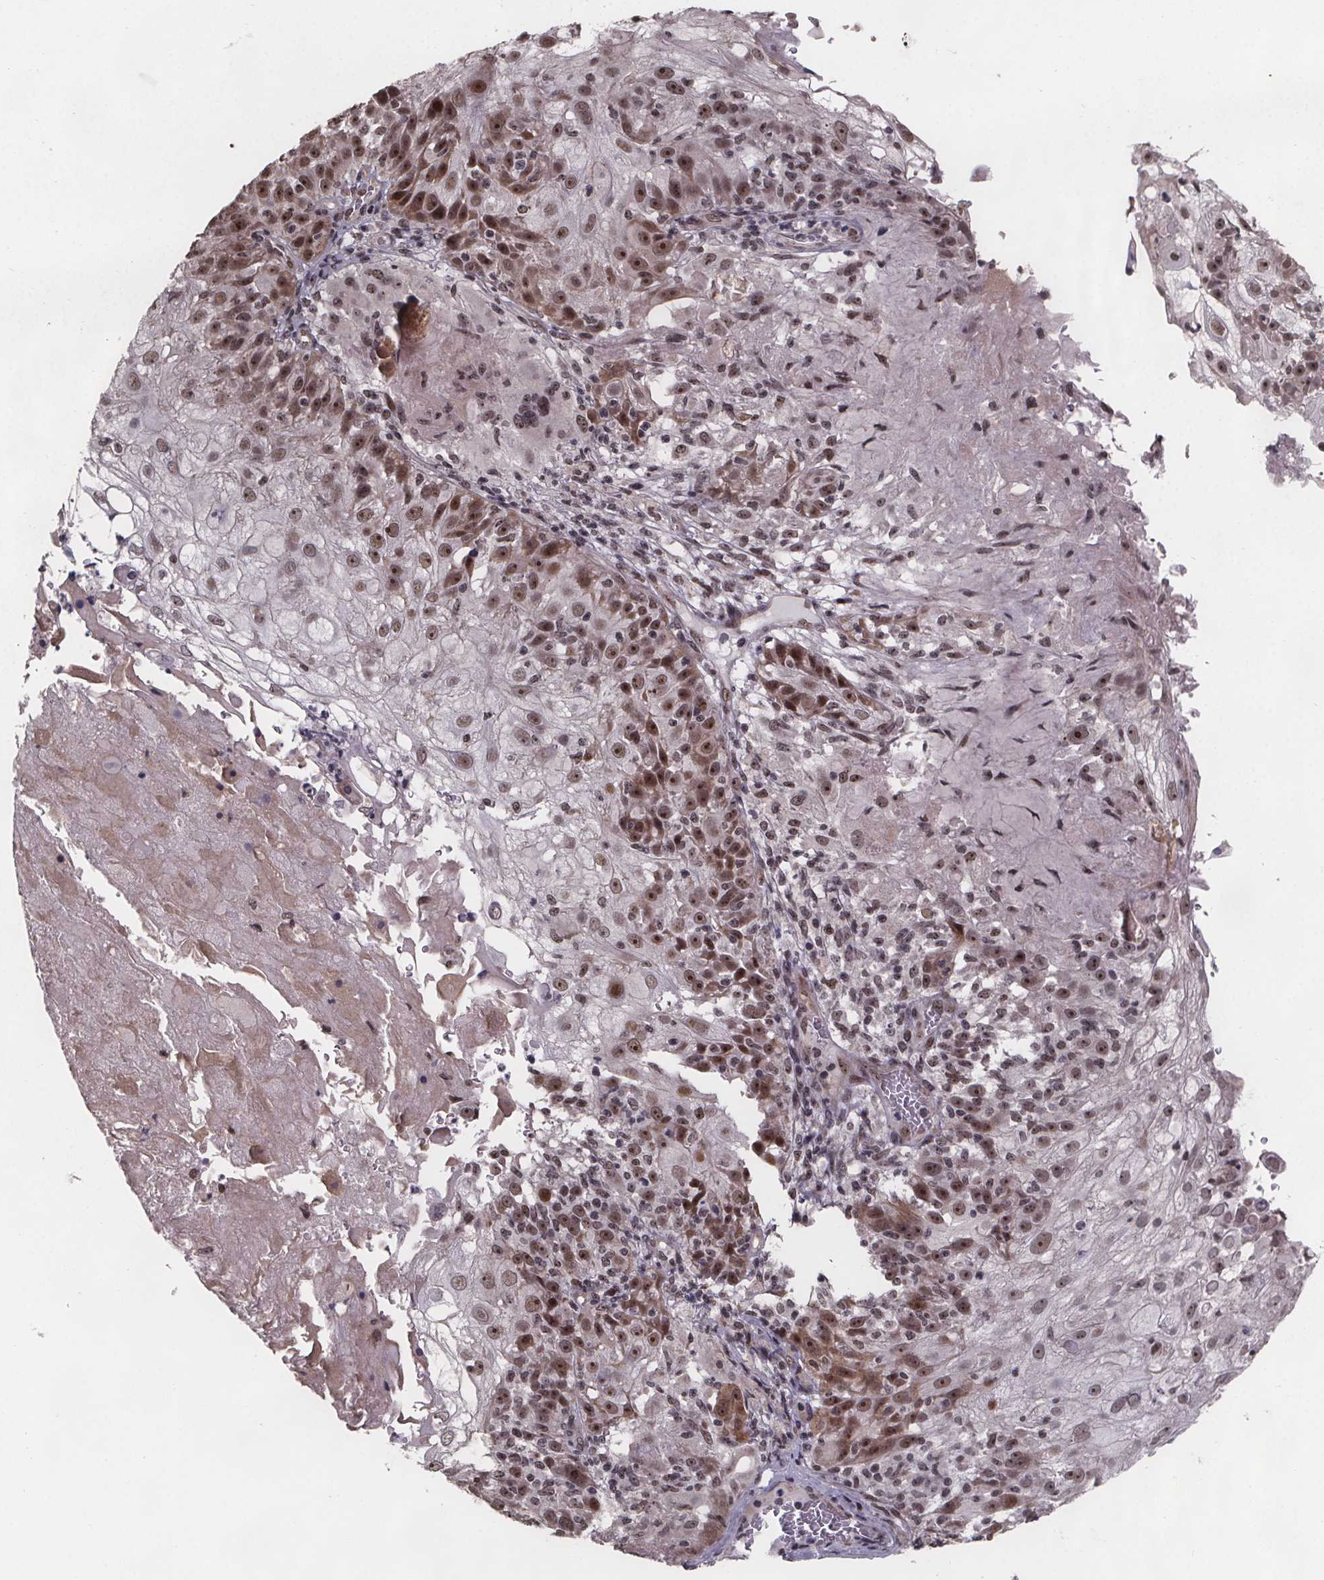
{"staining": {"intensity": "moderate", "quantity": ">75%", "location": "nuclear"}, "tissue": "skin cancer", "cell_type": "Tumor cells", "image_type": "cancer", "snomed": [{"axis": "morphology", "description": "Normal tissue, NOS"}, {"axis": "morphology", "description": "Squamous cell carcinoma, NOS"}, {"axis": "topography", "description": "Skin"}], "caption": "An immunohistochemistry (IHC) micrograph of neoplastic tissue is shown. Protein staining in brown highlights moderate nuclear positivity in squamous cell carcinoma (skin) within tumor cells. (DAB (3,3'-diaminobenzidine) IHC, brown staining for protein, blue staining for nuclei).", "gene": "U2SURP", "patient": {"sex": "female", "age": 83}}